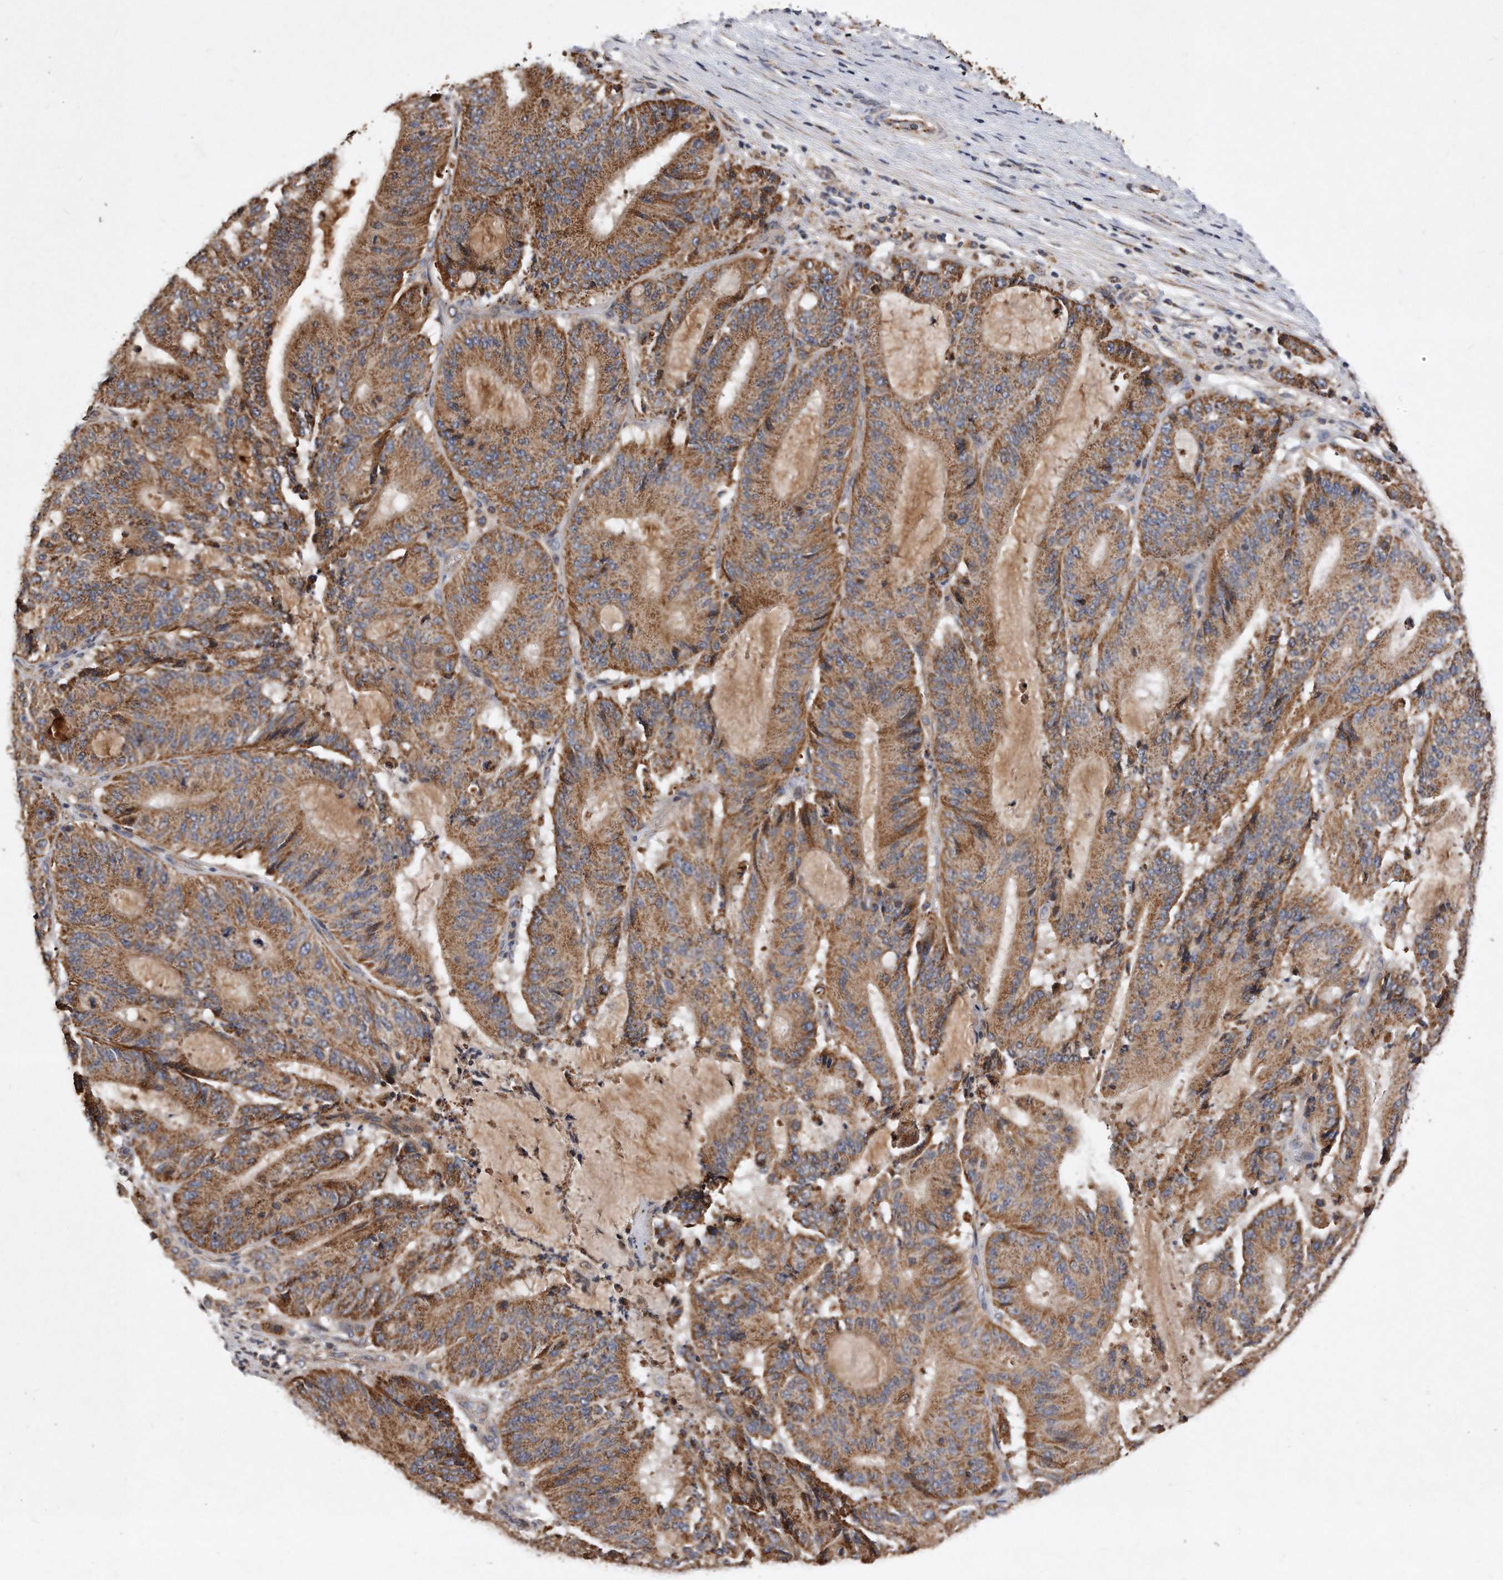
{"staining": {"intensity": "moderate", "quantity": ">75%", "location": "cytoplasmic/membranous"}, "tissue": "liver cancer", "cell_type": "Tumor cells", "image_type": "cancer", "snomed": [{"axis": "morphology", "description": "Normal tissue, NOS"}, {"axis": "morphology", "description": "Cholangiocarcinoma"}, {"axis": "topography", "description": "Liver"}, {"axis": "topography", "description": "Peripheral nerve tissue"}], "caption": "Approximately >75% of tumor cells in human liver cancer show moderate cytoplasmic/membranous protein staining as visualized by brown immunohistochemical staining.", "gene": "PPP5C", "patient": {"sex": "female", "age": 73}}